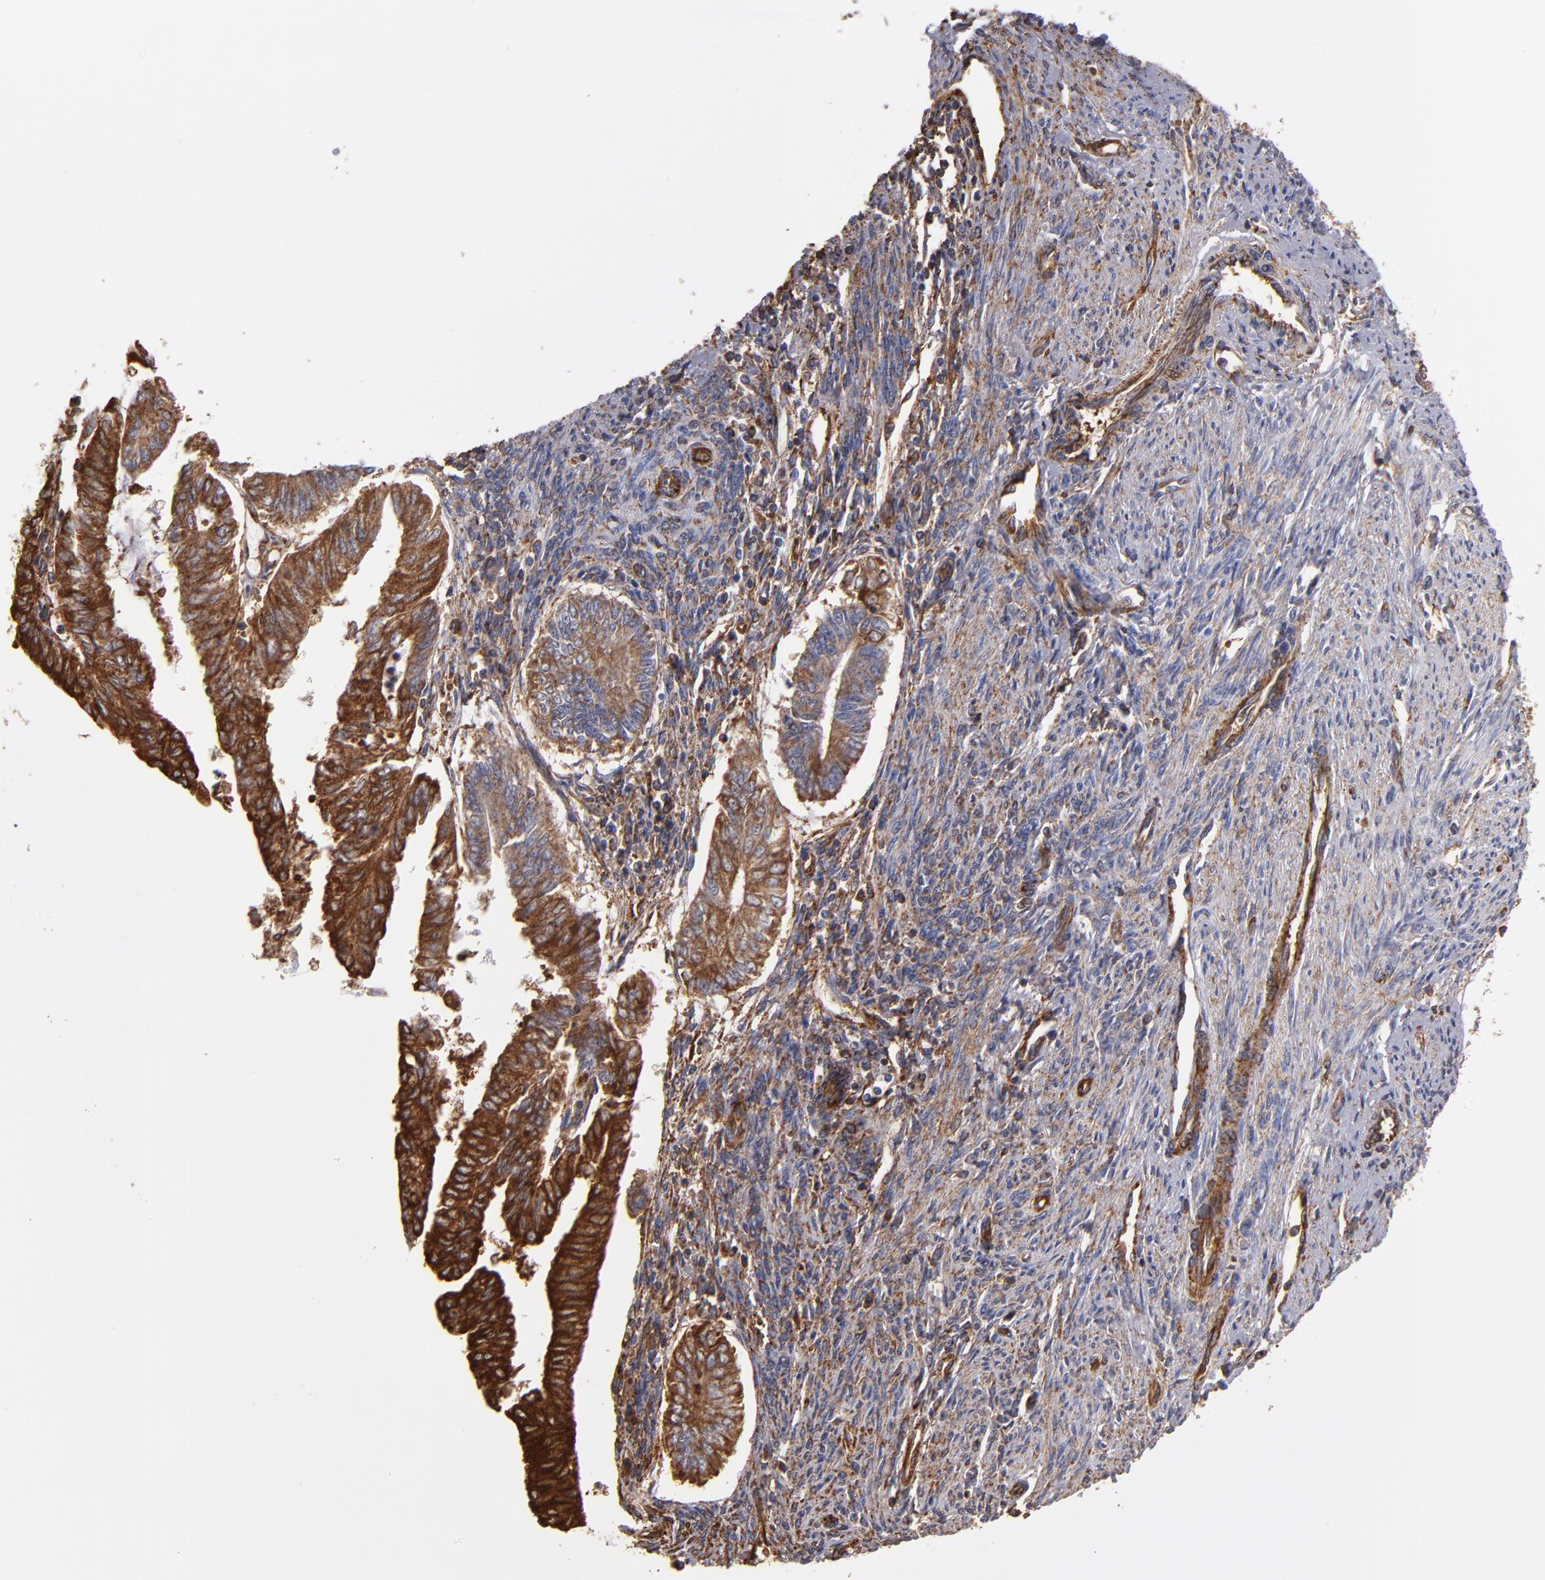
{"staining": {"intensity": "strong", "quantity": "25%-75%", "location": "cytoplasmic/membranous"}, "tissue": "endometrial cancer", "cell_type": "Tumor cells", "image_type": "cancer", "snomed": [{"axis": "morphology", "description": "Adenocarcinoma, NOS"}, {"axis": "topography", "description": "Endometrium"}], "caption": "Human endometrial cancer (adenocarcinoma) stained for a protein (brown) exhibits strong cytoplasmic/membranous positive positivity in approximately 25%-75% of tumor cells.", "gene": "MVP", "patient": {"sex": "female", "age": 66}}